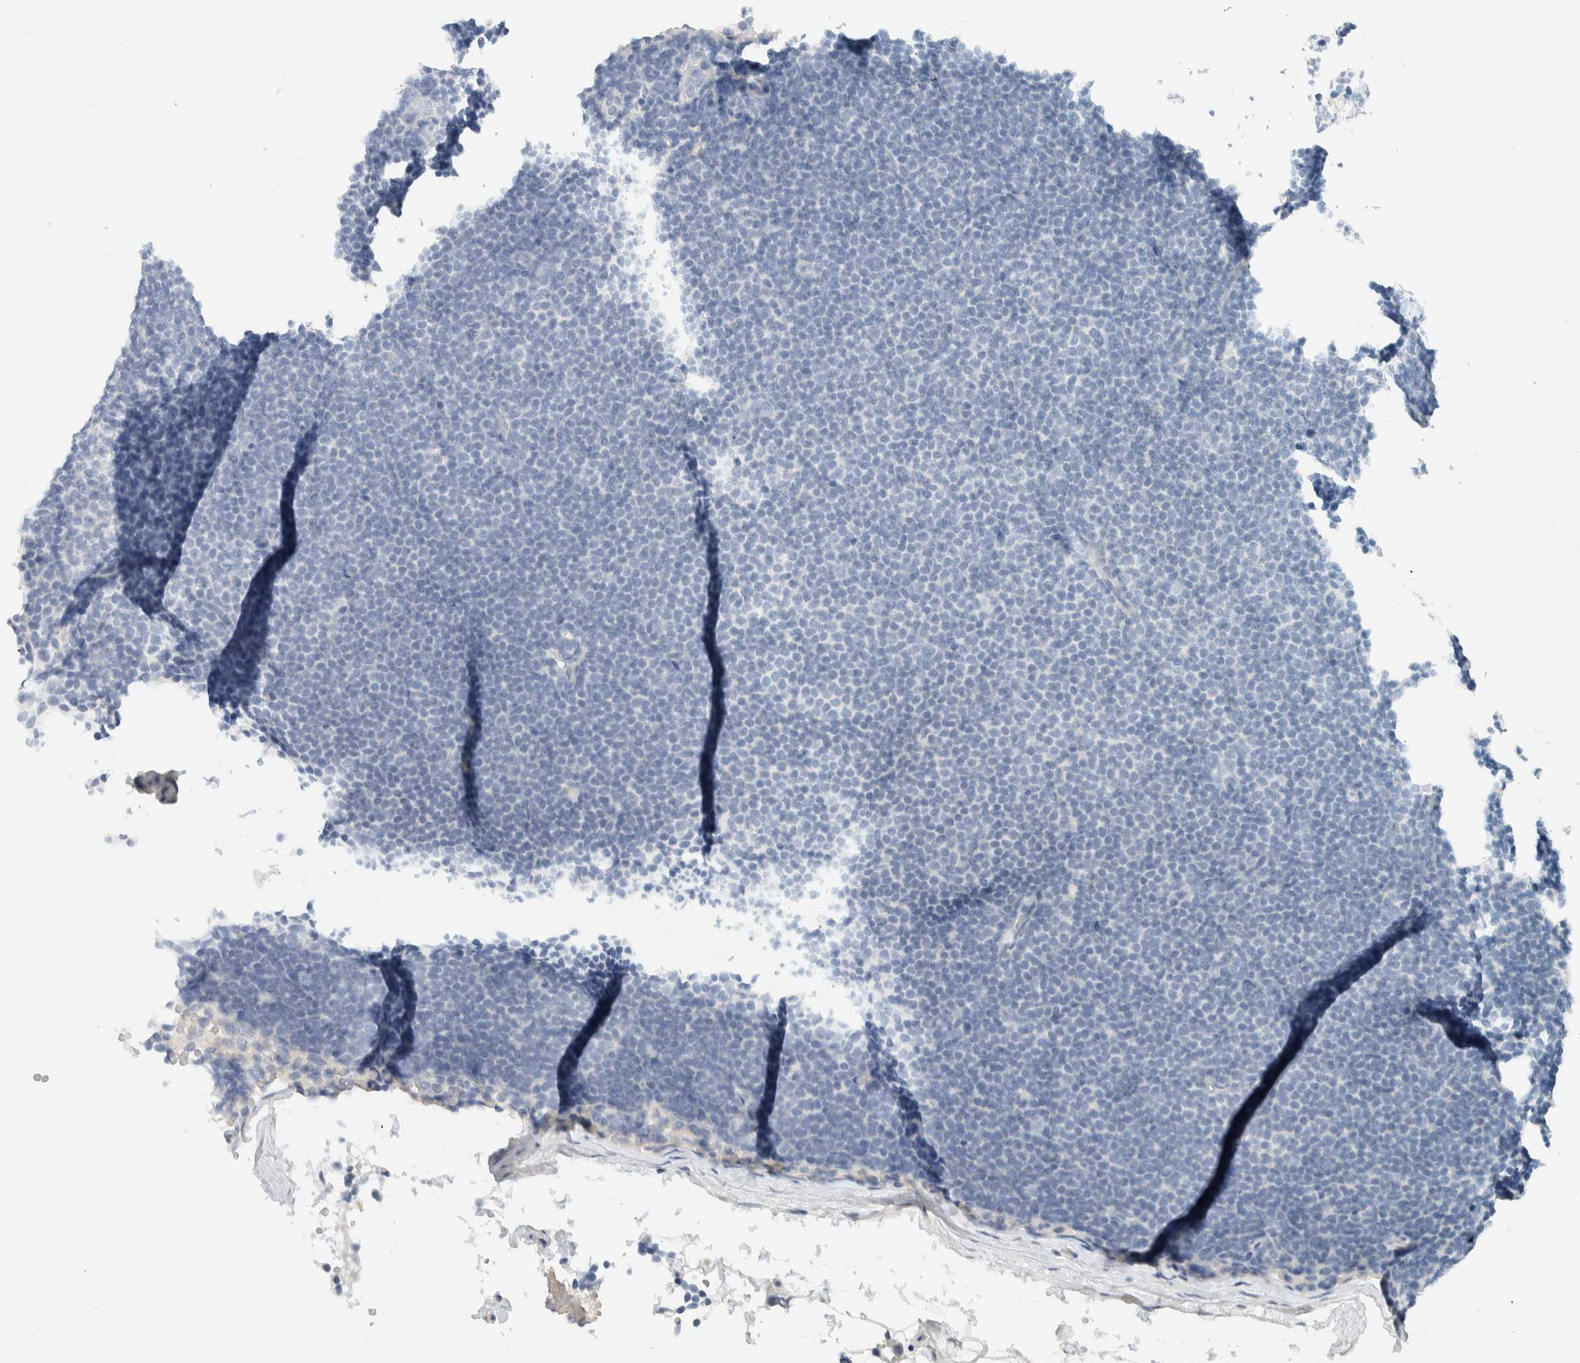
{"staining": {"intensity": "negative", "quantity": "none", "location": "none"}, "tissue": "lymphoma", "cell_type": "Tumor cells", "image_type": "cancer", "snomed": [{"axis": "morphology", "description": "Malignant lymphoma, non-Hodgkin's type, Low grade"}, {"axis": "topography", "description": "Lymph node"}], "caption": "The IHC histopathology image has no significant staining in tumor cells of lymphoma tissue. The staining is performed using DAB (3,3'-diaminobenzidine) brown chromogen with nuclei counter-stained in using hematoxylin.", "gene": "ALOX12B", "patient": {"sex": "female", "age": 53}}